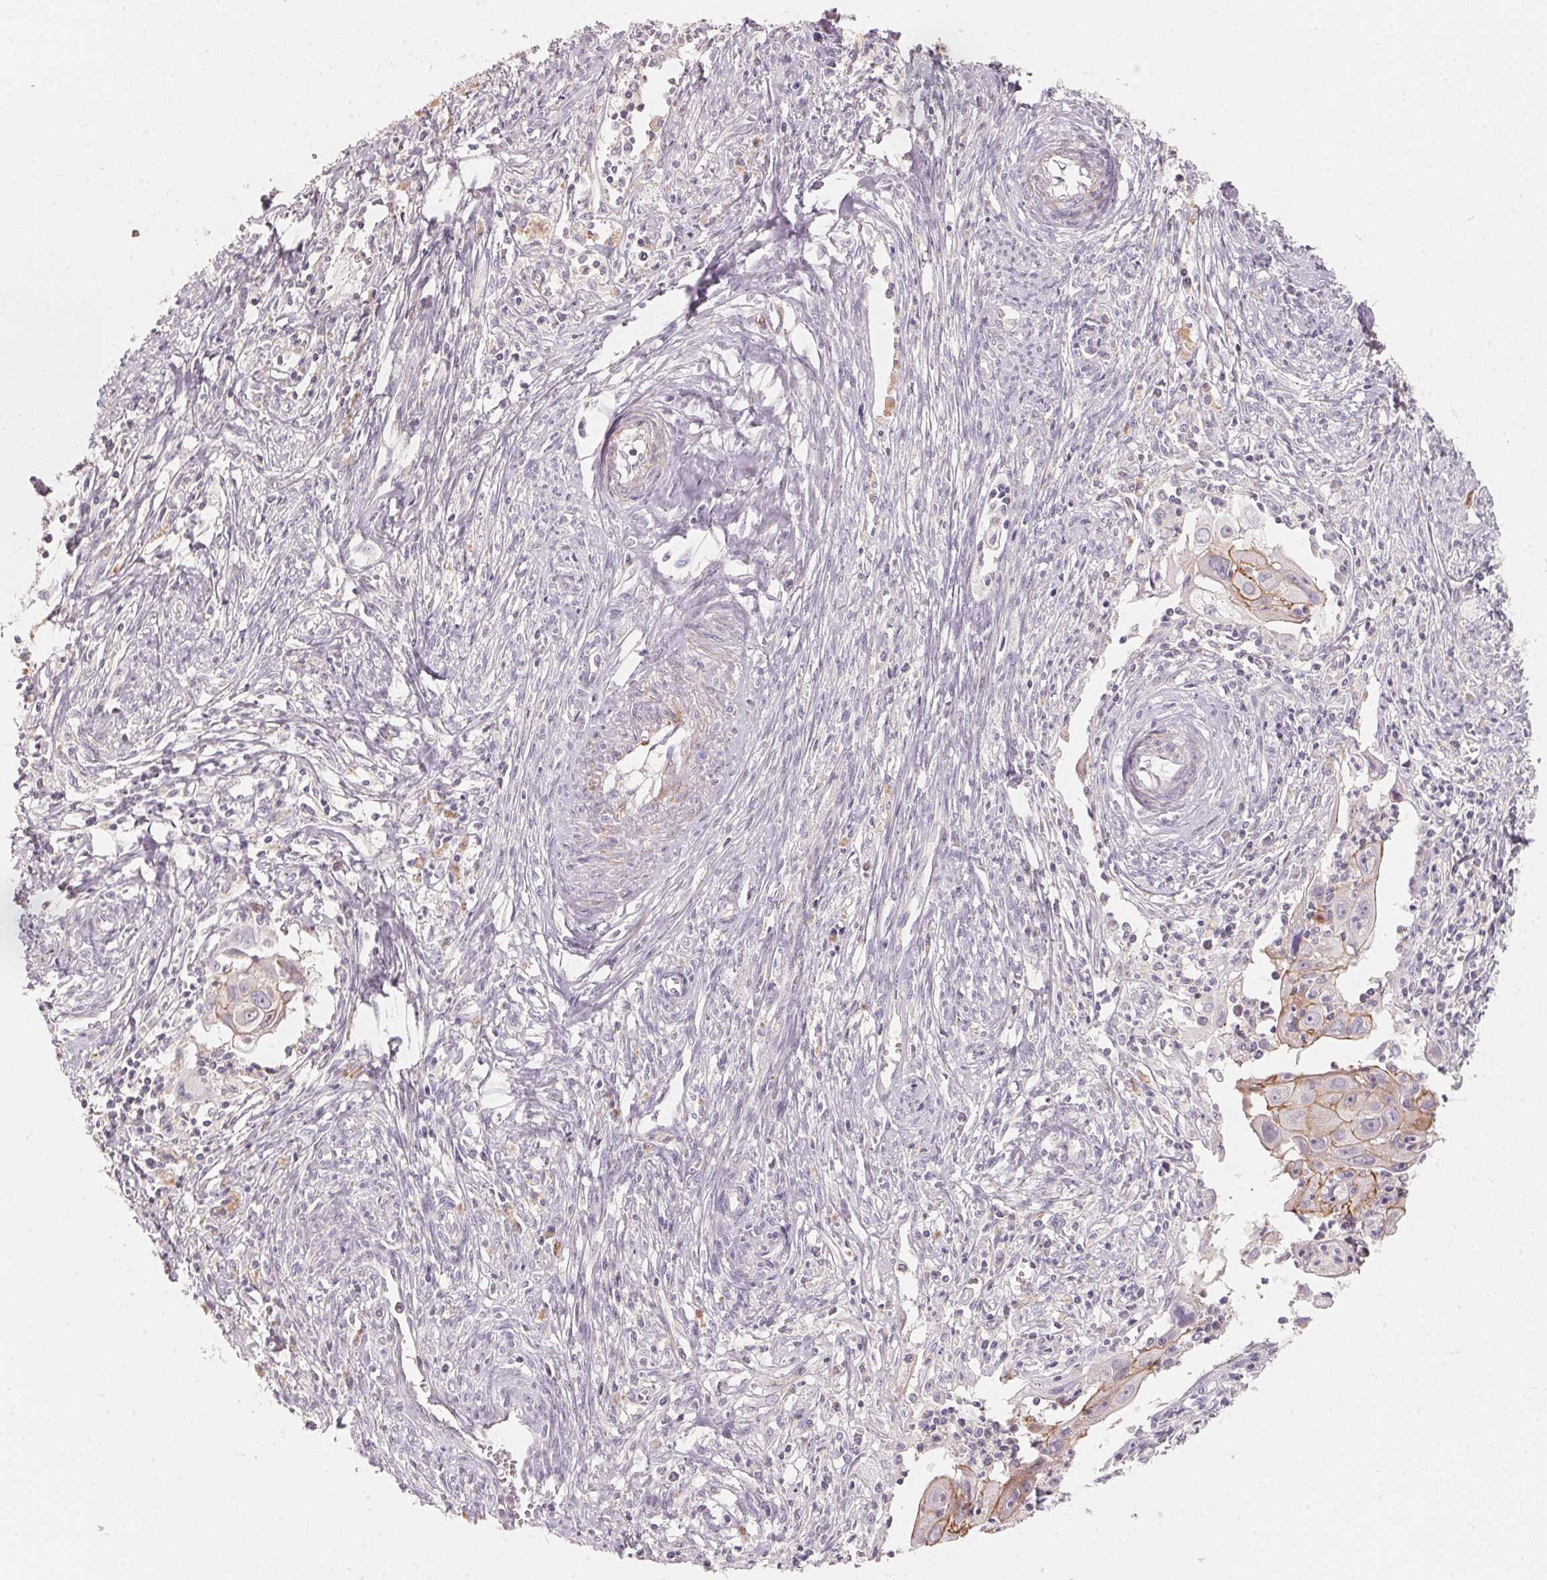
{"staining": {"intensity": "weak", "quantity": "25%-75%", "location": "cytoplasmic/membranous"}, "tissue": "cervical cancer", "cell_type": "Tumor cells", "image_type": "cancer", "snomed": [{"axis": "morphology", "description": "Squamous cell carcinoma, NOS"}, {"axis": "topography", "description": "Cervix"}], "caption": "Squamous cell carcinoma (cervical) stained with a protein marker reveals weak staining in tumor cells.", "gene": "TP53AIP1", "patient": {"sex": "female", "age": 30}}